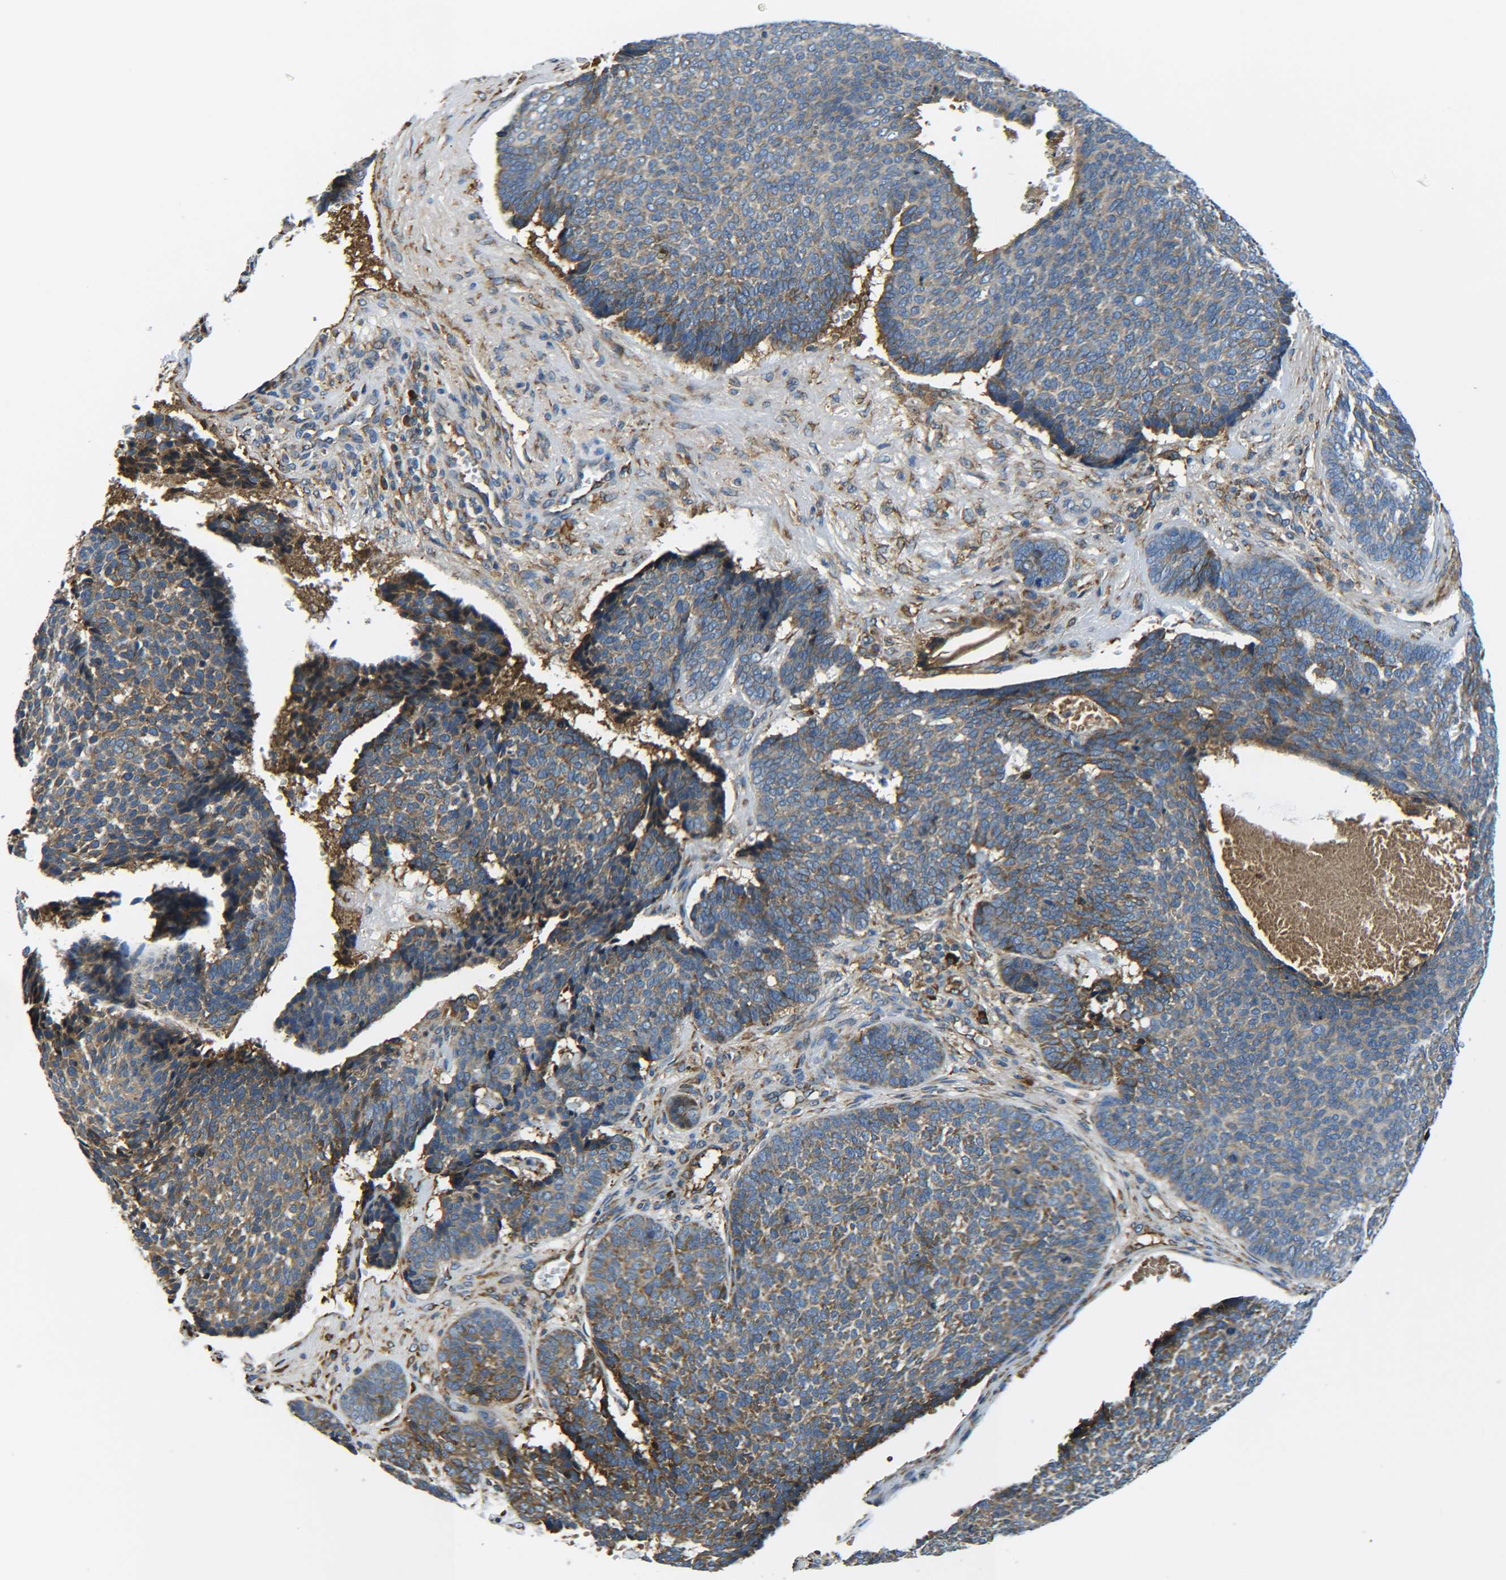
{"staining": {"intensity": "moderate", "quantity": ">75%", "location": "cytoplasmic/membranous"}, "tissue": "skin cancer", "cell_type": "Tumor cells", "image_type": "cancer", "snomed": [{"axis": "morphology", "description": "Basal cell carcinoma"}, {"axis": "topography", "description": "Skin"}], "caption": "This is a histology image of immunohistochemistry staining of basal cell carcinoma (skin), which shows moderate expression in the cytoplasmic/membranous of tumor cells.", "gene": "PREB", "patient": {"sex": "male", "age": 84}}